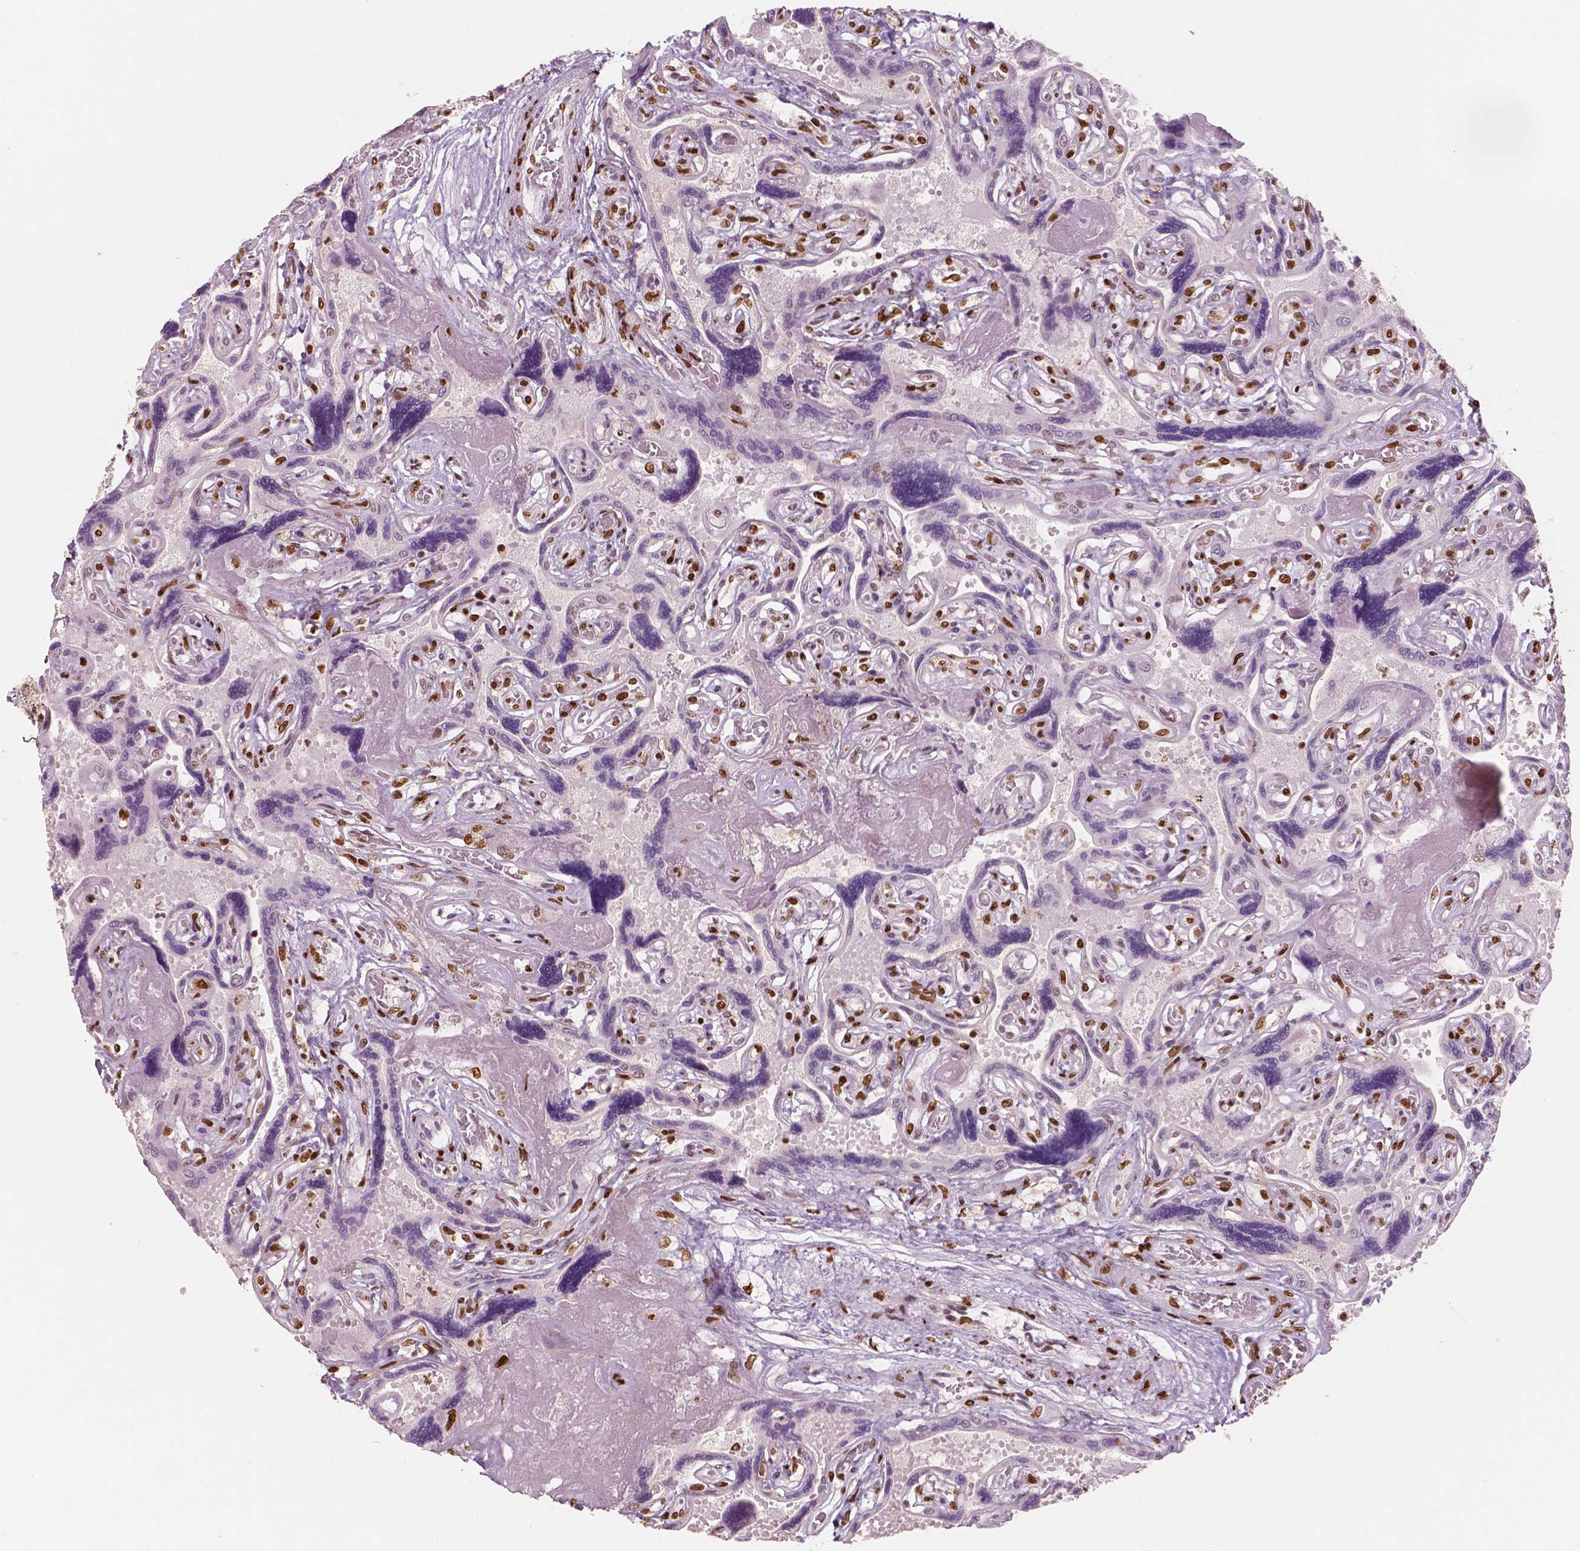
{"staining": {"intensity": "strong", "quantity": ">75%", "location": "nuclear"}, "tissue": "placenta", "cell_type": "Decidual cells", "image_type": "normal", "snomed": [{"axis": "morphology", "description": "Normal tissue, NOS"}, {"axis": "topography", "description": "Placenta"}], "caption": "An IHC image of benign tissue is shown. Protein staining in brown labels strong nuclear positivity in placenta within decidual cells.", "gene": "BRD4", "patient": {"sex": "female", "age": 32}}